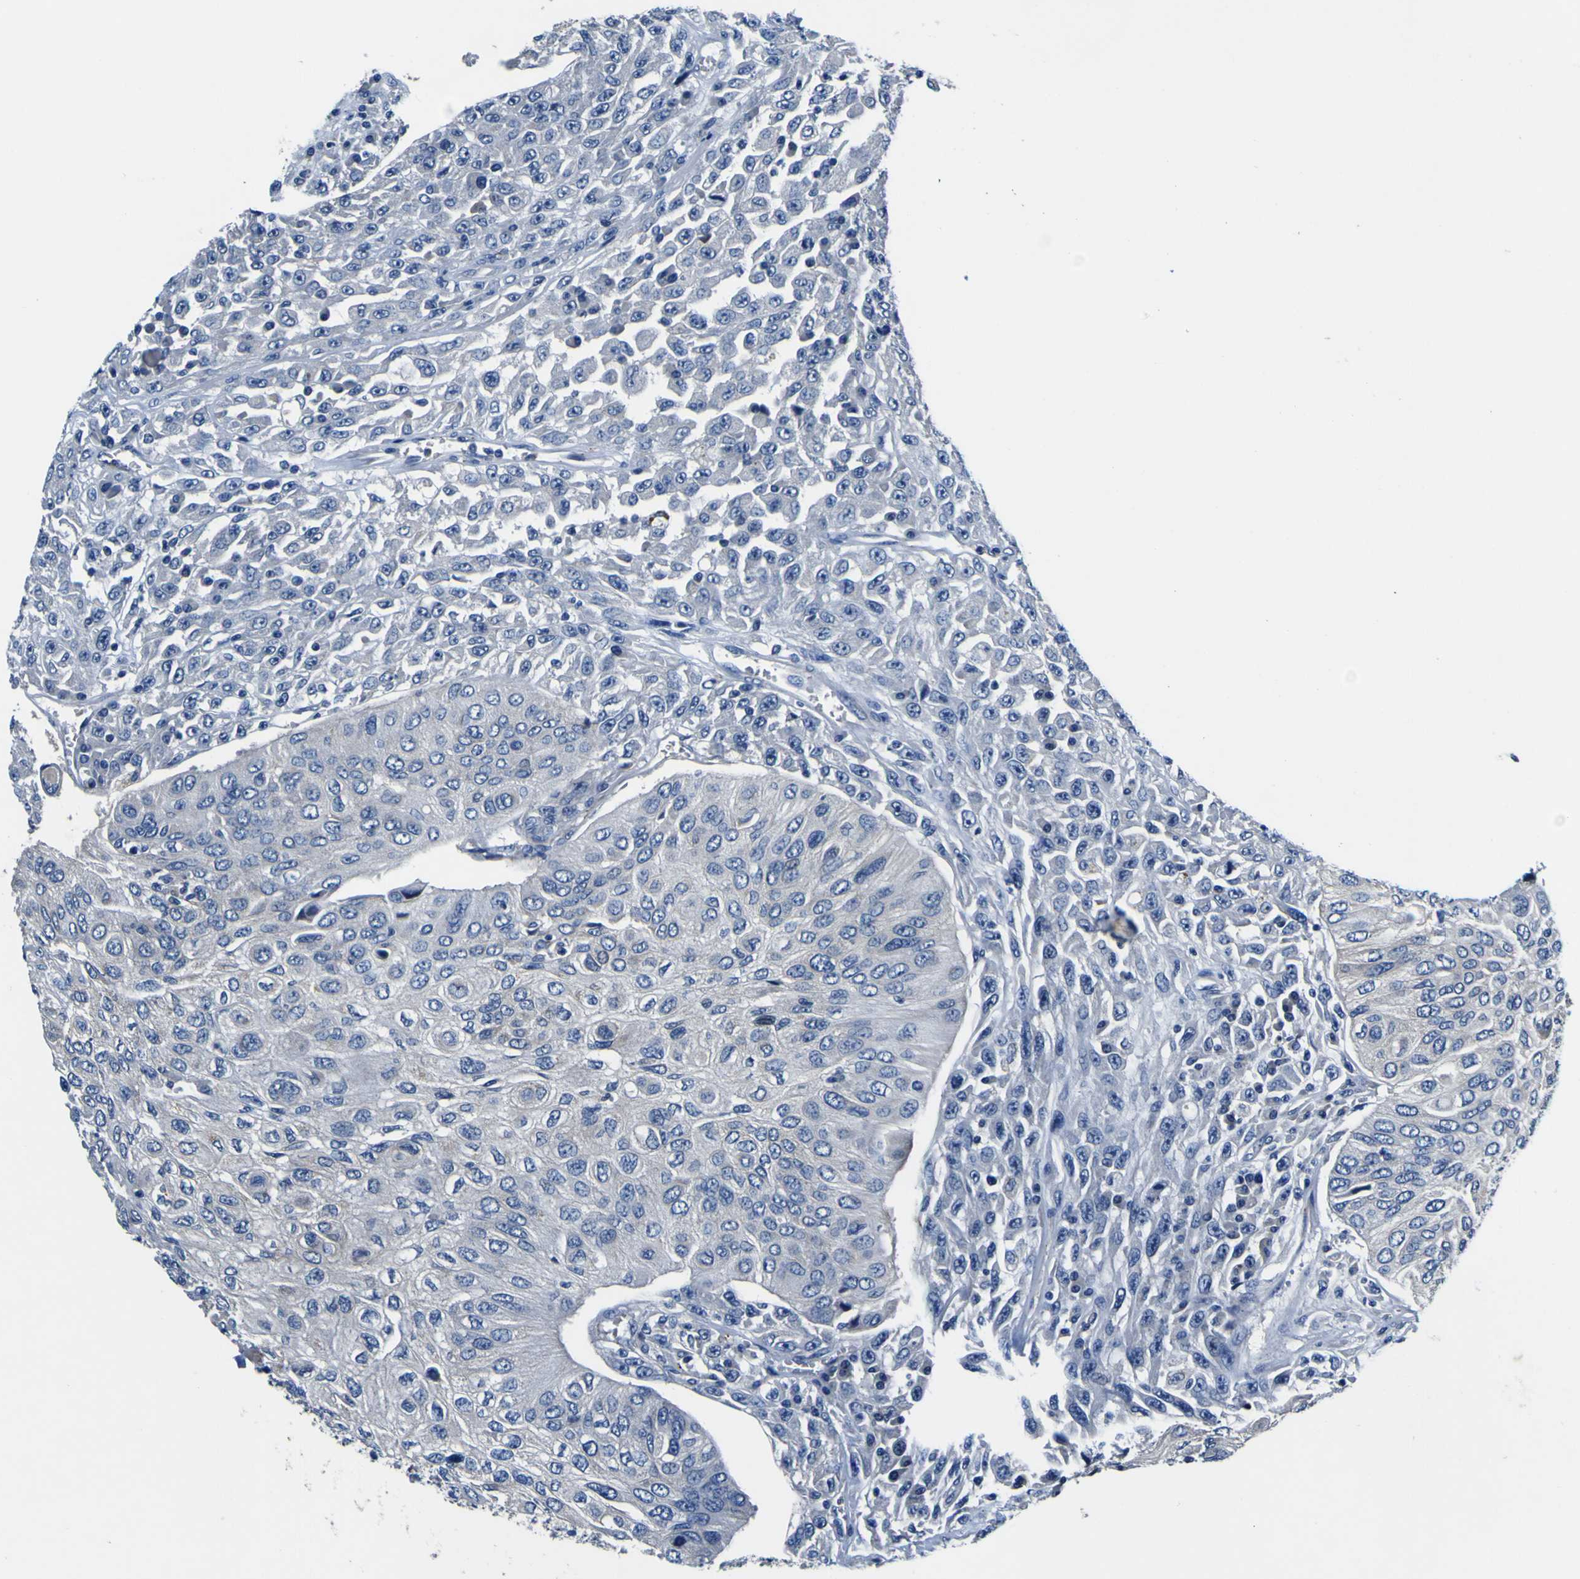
{"staining": {"intensity": "negative", "quantity": "none", "location": "none"}, "tissue": "urothelial cancer", "cell_type": "Tumor cells", "image_type": "cancer", "snomed": [{"axis": "morphology", "description": "Urothelial carcinoma, High grade"}, {"axis": "topography", "description": "Urinary bladder"}], "caption": "Immunohistochemistry (IHC) micrograph of urothelial cancer stained for a protein (brown), which reveals no expression in tumor cells.", "gene": "AGAP3", "patient": {"sex": "male", "age": 66}}